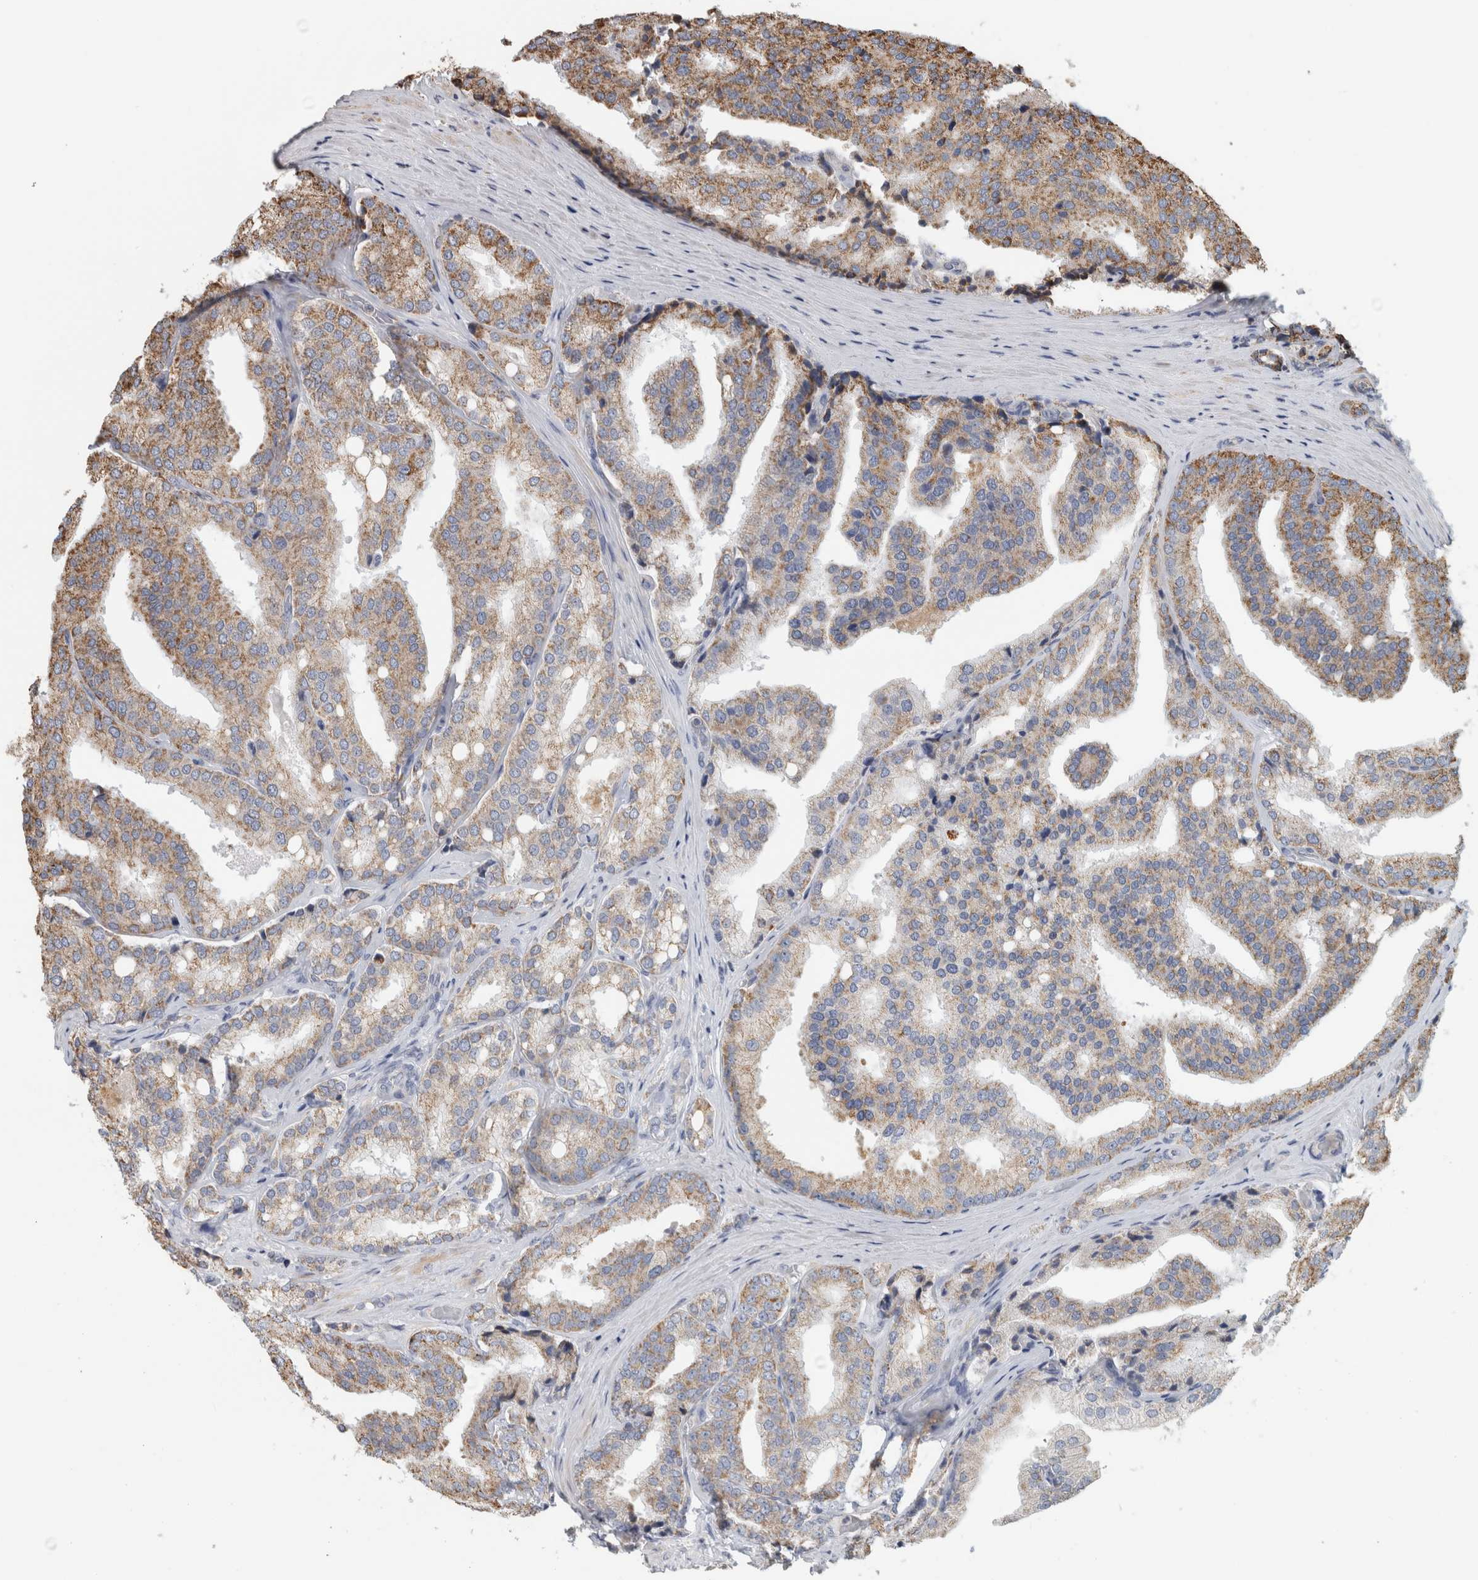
{"staining": {"intensity": "moderate", "quantity": "25%-75%", "location": "cytoplasmic/membranous"}, "tissue": "prostate cancer", "cell_type": "Tumor cells", "image_type": "cancer", "snomed": [{"axis": "morphology", "description": "Adenocarcinoma, High grade"}, {"axis": "topography", "description": "Prostate"}], "caption": "This image exhibits prostate high-grade adenocarcinoma stained with immunohistochemistry (IHC) to label a protein in brown. The cytoplasmic/membranous of tumor cells show moderate positivity for the protein. Nuclei are counter-stained blue.", "gene": "ST8SIA1", "patient": {"sex": "male", "age": 50}}